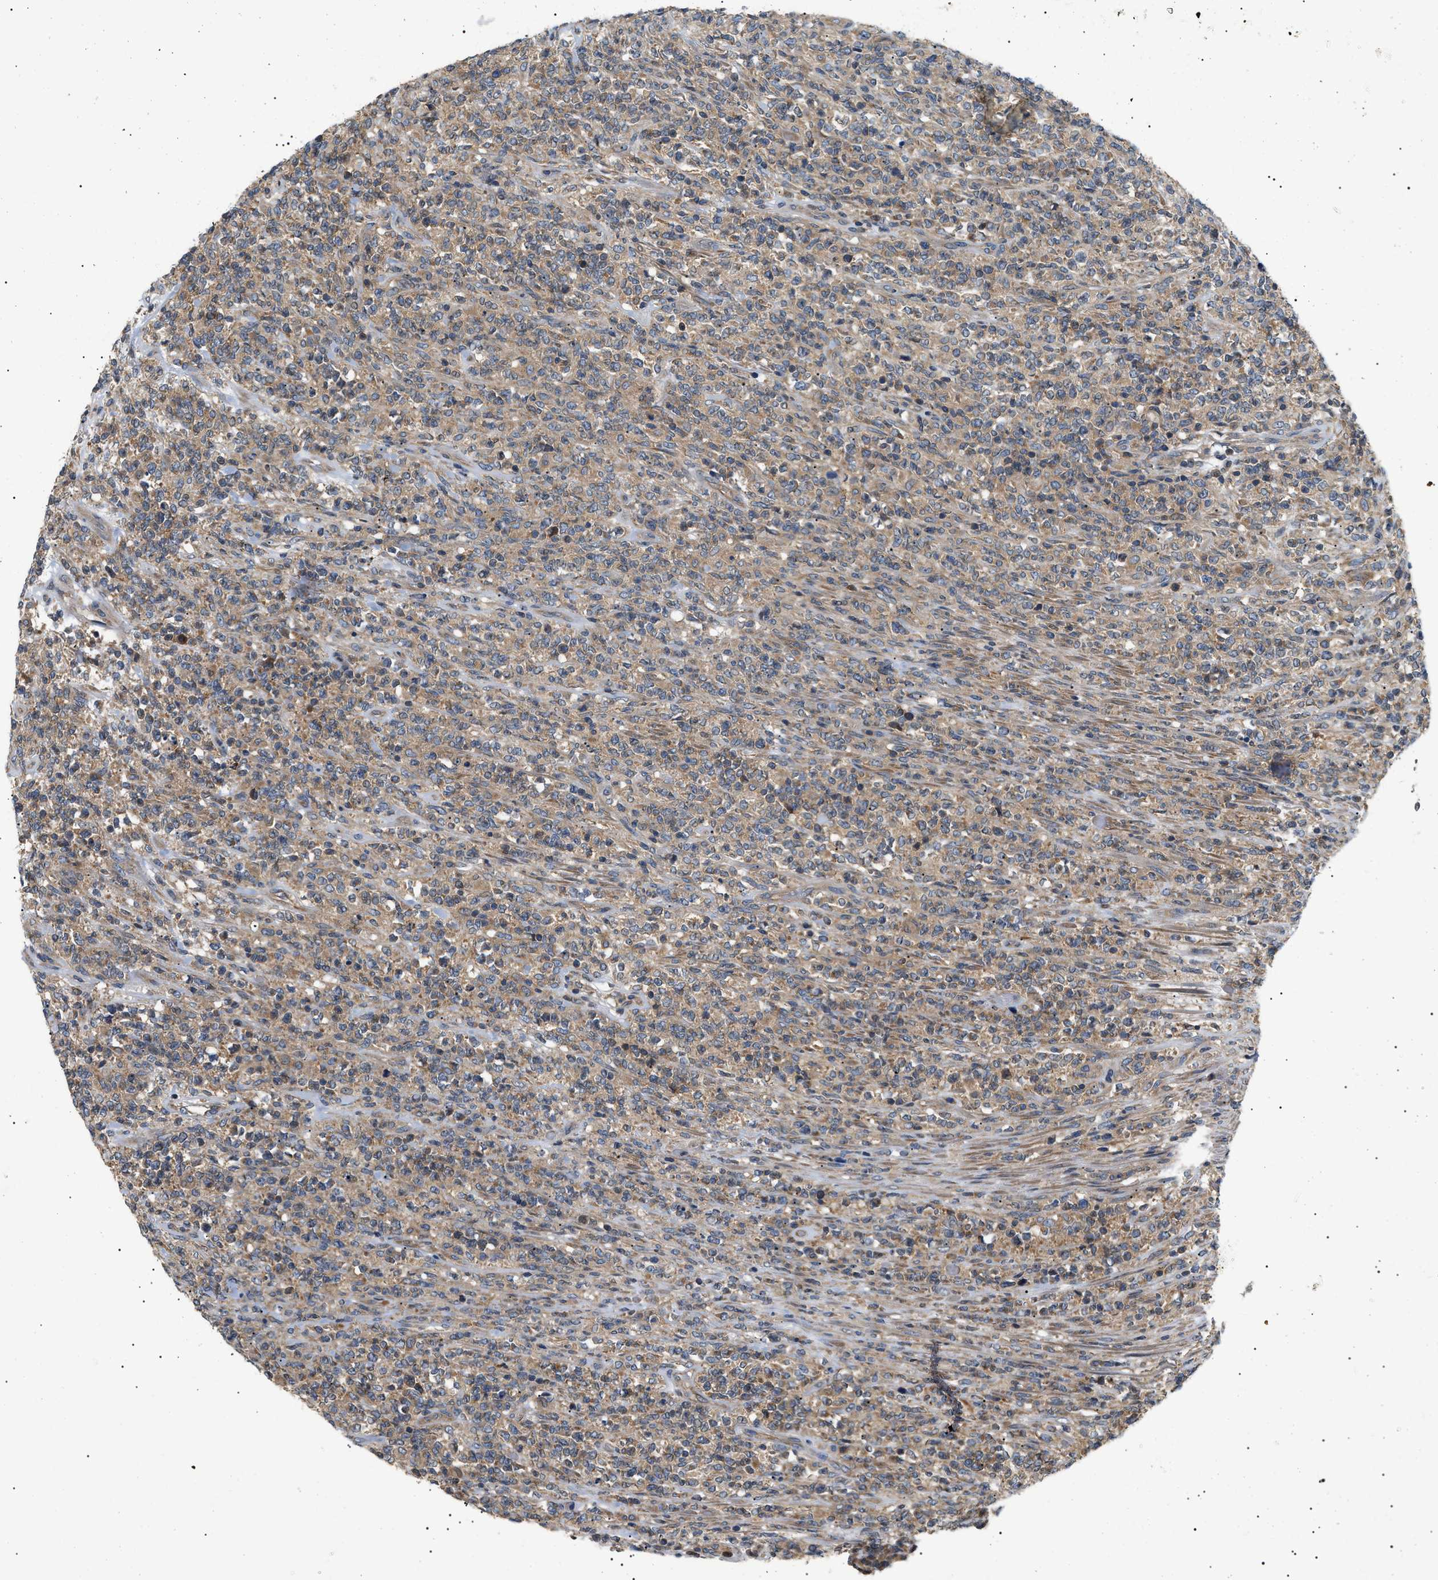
{"staining": {"intensity": "weak", "quantity": ">75%", "location": "cytoplasmic/membranous"}, "tissue": "lymphoma", "cell_type": "Tumor cells", "image_type": "cancer", "snomed": [{"axis": "morphology", "description": "Malignant lymphoma, non-Hodgkin's type, High grade"}, {"axis": "topography", "description": "Soft tissue"}], "caption": "High-magnification brightfield microscopy of malignant lymphoma, non-Hodgkin's type (high-grade) stained with DAB (3,3'-diaminobenzidine) (brown) and counterstained with hematoxylin (blue). tumor cells exhibit weak cytoplasmic/membranous staining is present in approximately>75% of cells.", "gene": "PPM1B", "patient": {"sex": "male", "age": 18}}